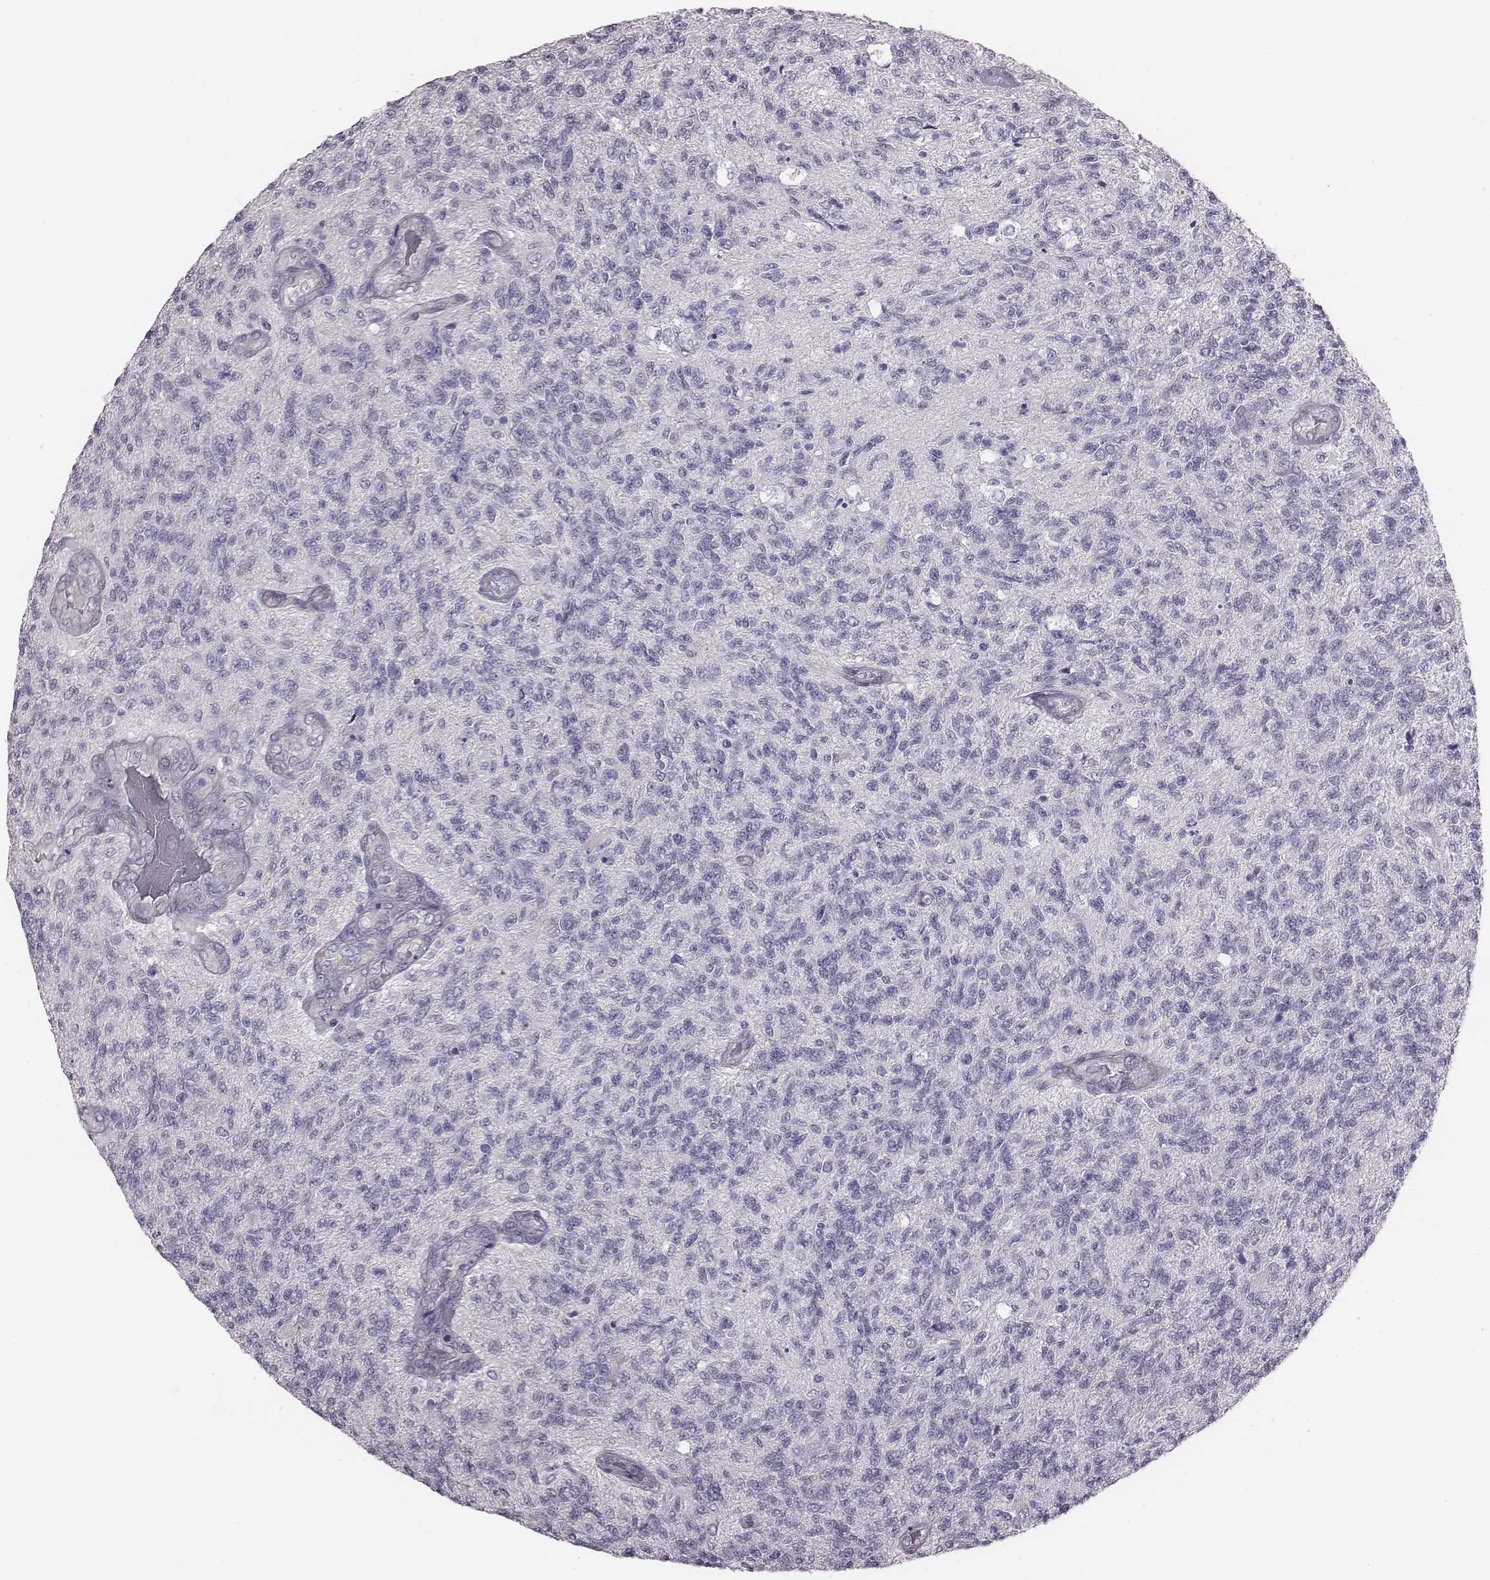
{"staining": {"intensity": "negative", "quantity": "none", "location": "none"}, "tissue": "glioma", "cell_type": "Tumor cells", "image_type": "cancer", "snomed": [{"axis": "morphology", "description": "Glioma, malignant, High grade"}, {"axis": "topography", "description": "Brain"}], "caption": "High magnification brightfield microscopy of malignant glioma (high-grade) stained with DAB (3,3'-diaminobenzidine) (brown) and counterstained with hematoxylin (blue): tumor cells show no significant positivity.", "gene": "PDE8B", "patient": {"sex": "male", "age": 56}}